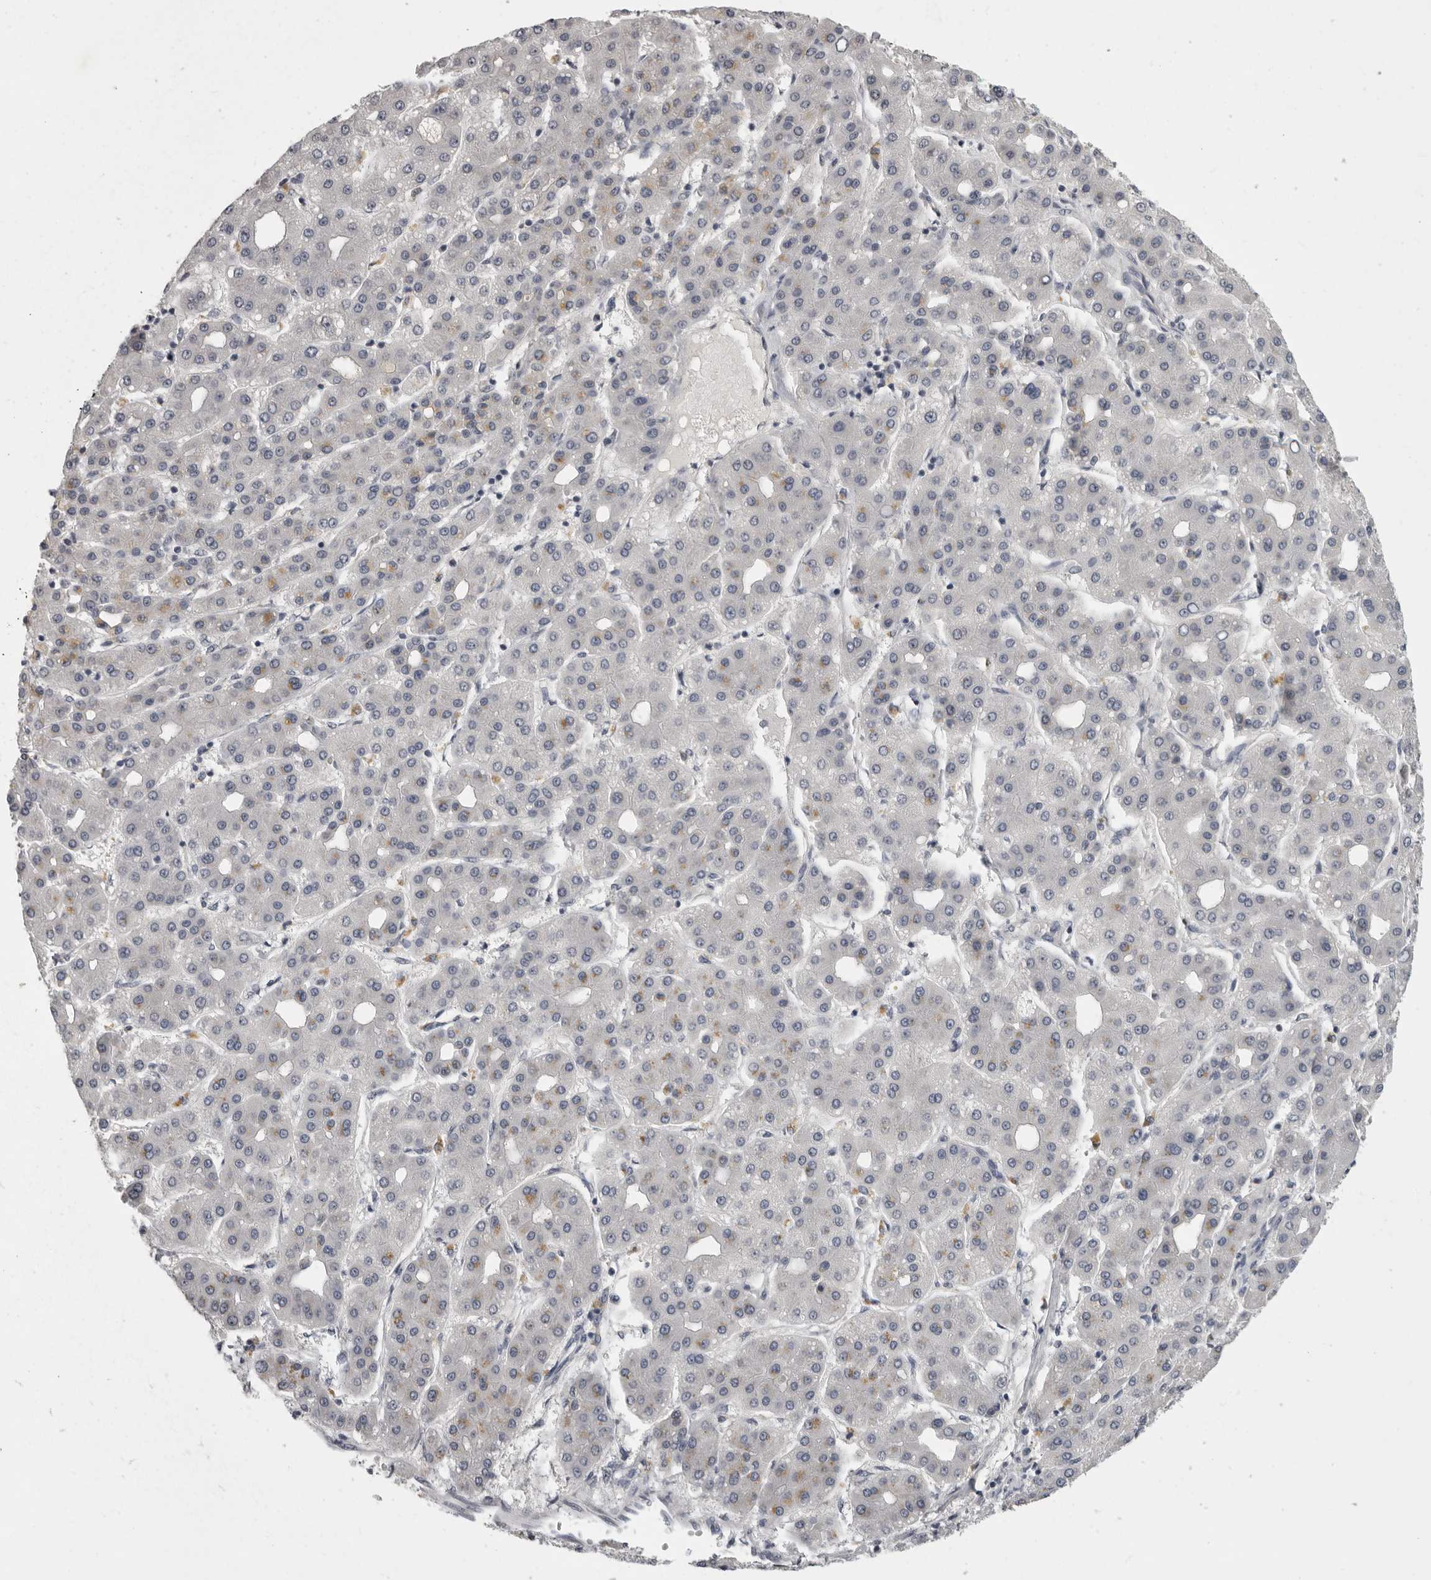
{"staining": {"intensity": "weak", "quantity": "<25%", "location": "cytoplasmic/membranous"}, "tissue": "liver cancer", "cell_type": "Tumor cells", "image_type": "cancer", "snomed": [{"axis": "morphology", "description": "Carcinoma, Hepatocellular, NOS"}, {"axis": "topography", "description": "Liver"}], "caption": "Liver cancer (hepatocellular carcinoma) was stained to show a protein in brown. There is no significant staining in tumor cells.", "gene": "MRTO4", "patient": {"sex": "male", "age": 65}}